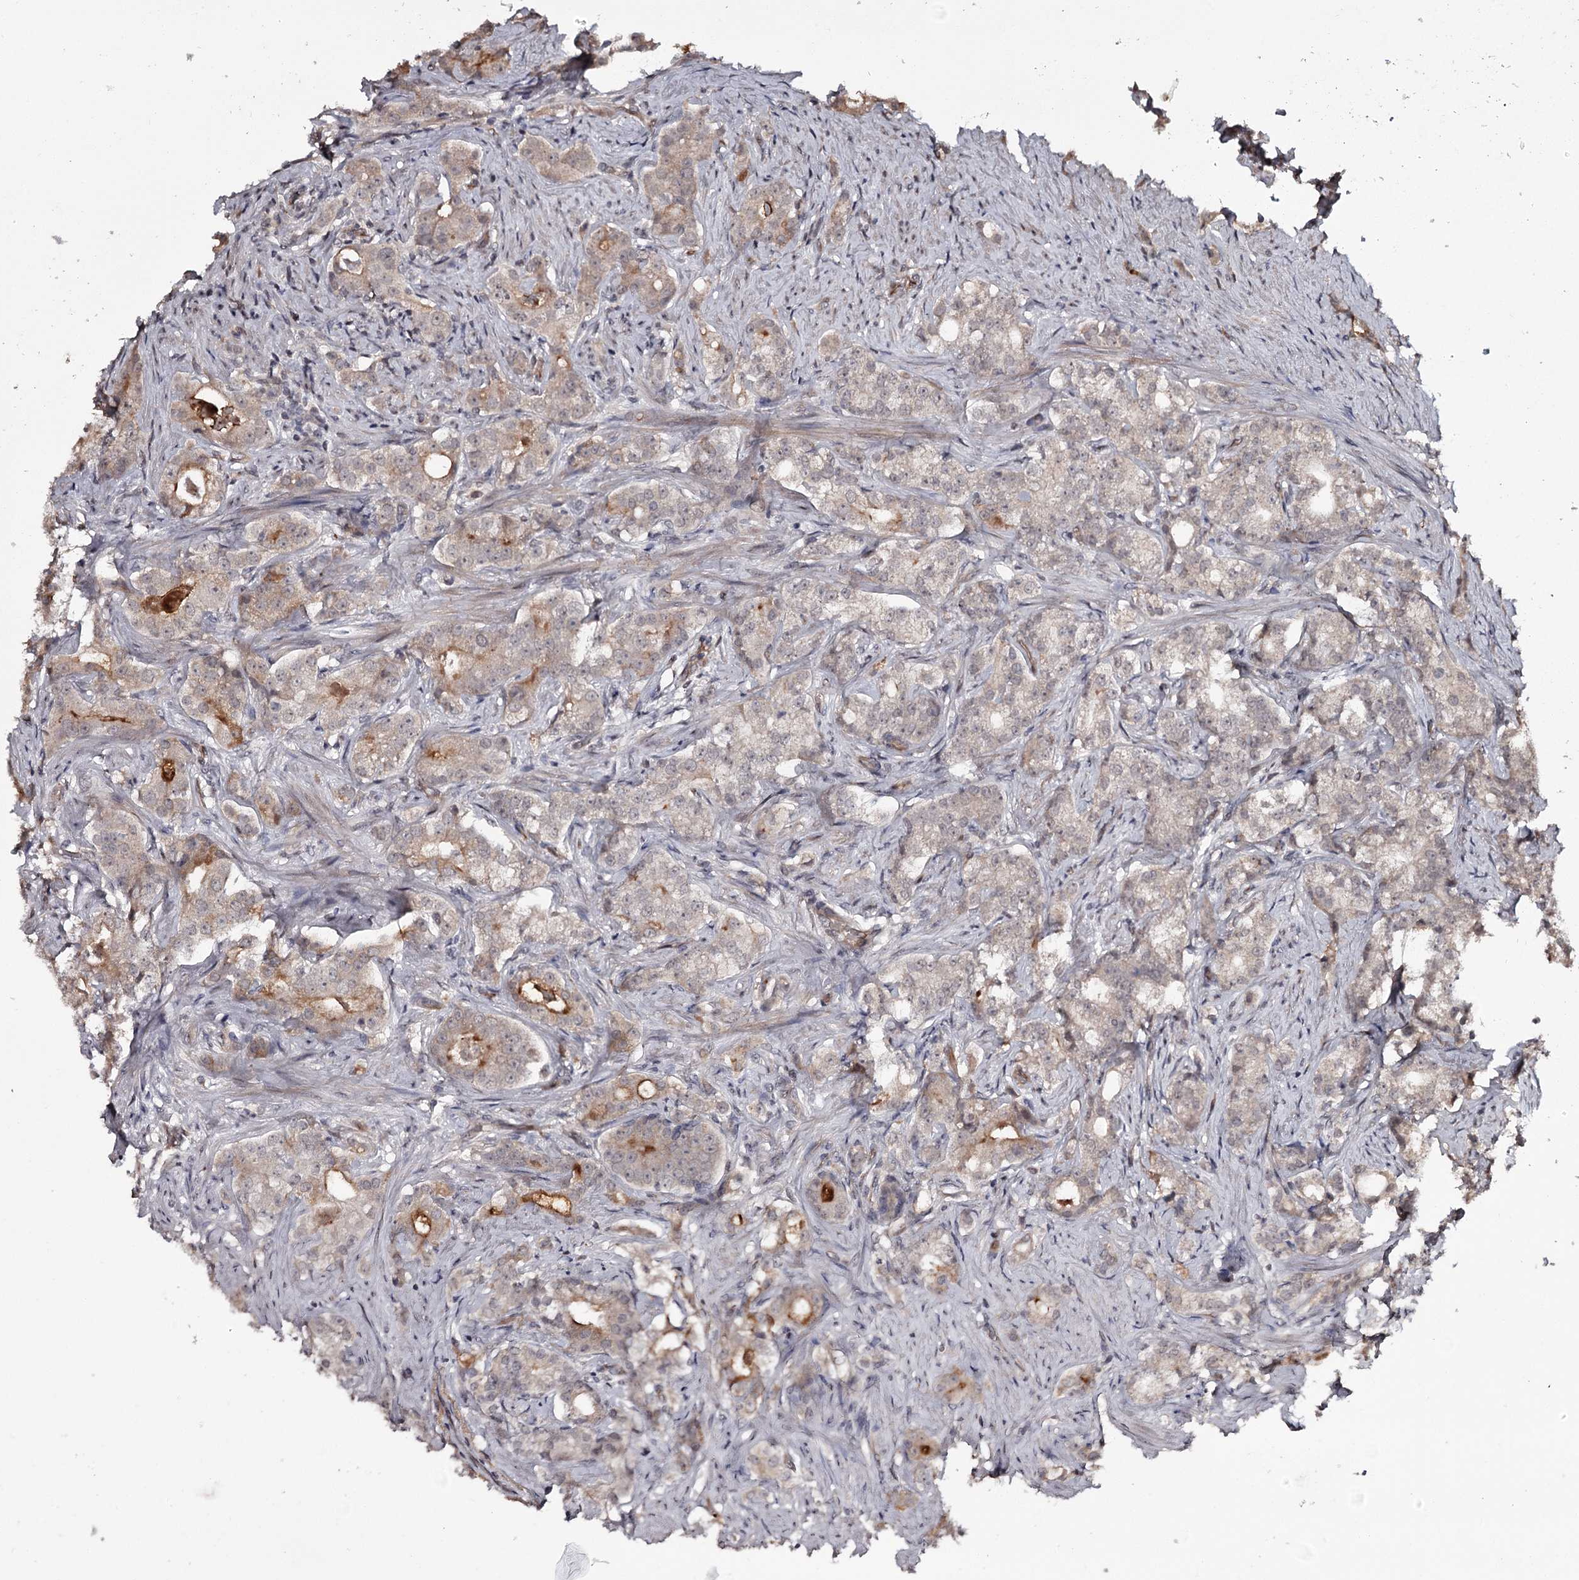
{"staining": {"intensity": "strong", "quantity": "<25%", "location": "cytoplasmic/membranous"}, "tissue": "prostate cancer", "cell_type": "Tumor cells", "image_type": "cancer", "snomed": [{"axis": "morphology", "description": "Adenocarcinoma, Low grade"}, {"axis": "topography", "description": "Prostate"}], "caption": "High-power microscopy captured an immunohistochemistry histopathology image of prostate cancer (low-grade adenocarcinoma), revealing strong cytoplasmic/membranous staining in about <25% of tumor cells.", "gene": "CWF19L2", "patient": {"sex": "male", "age": 71}}